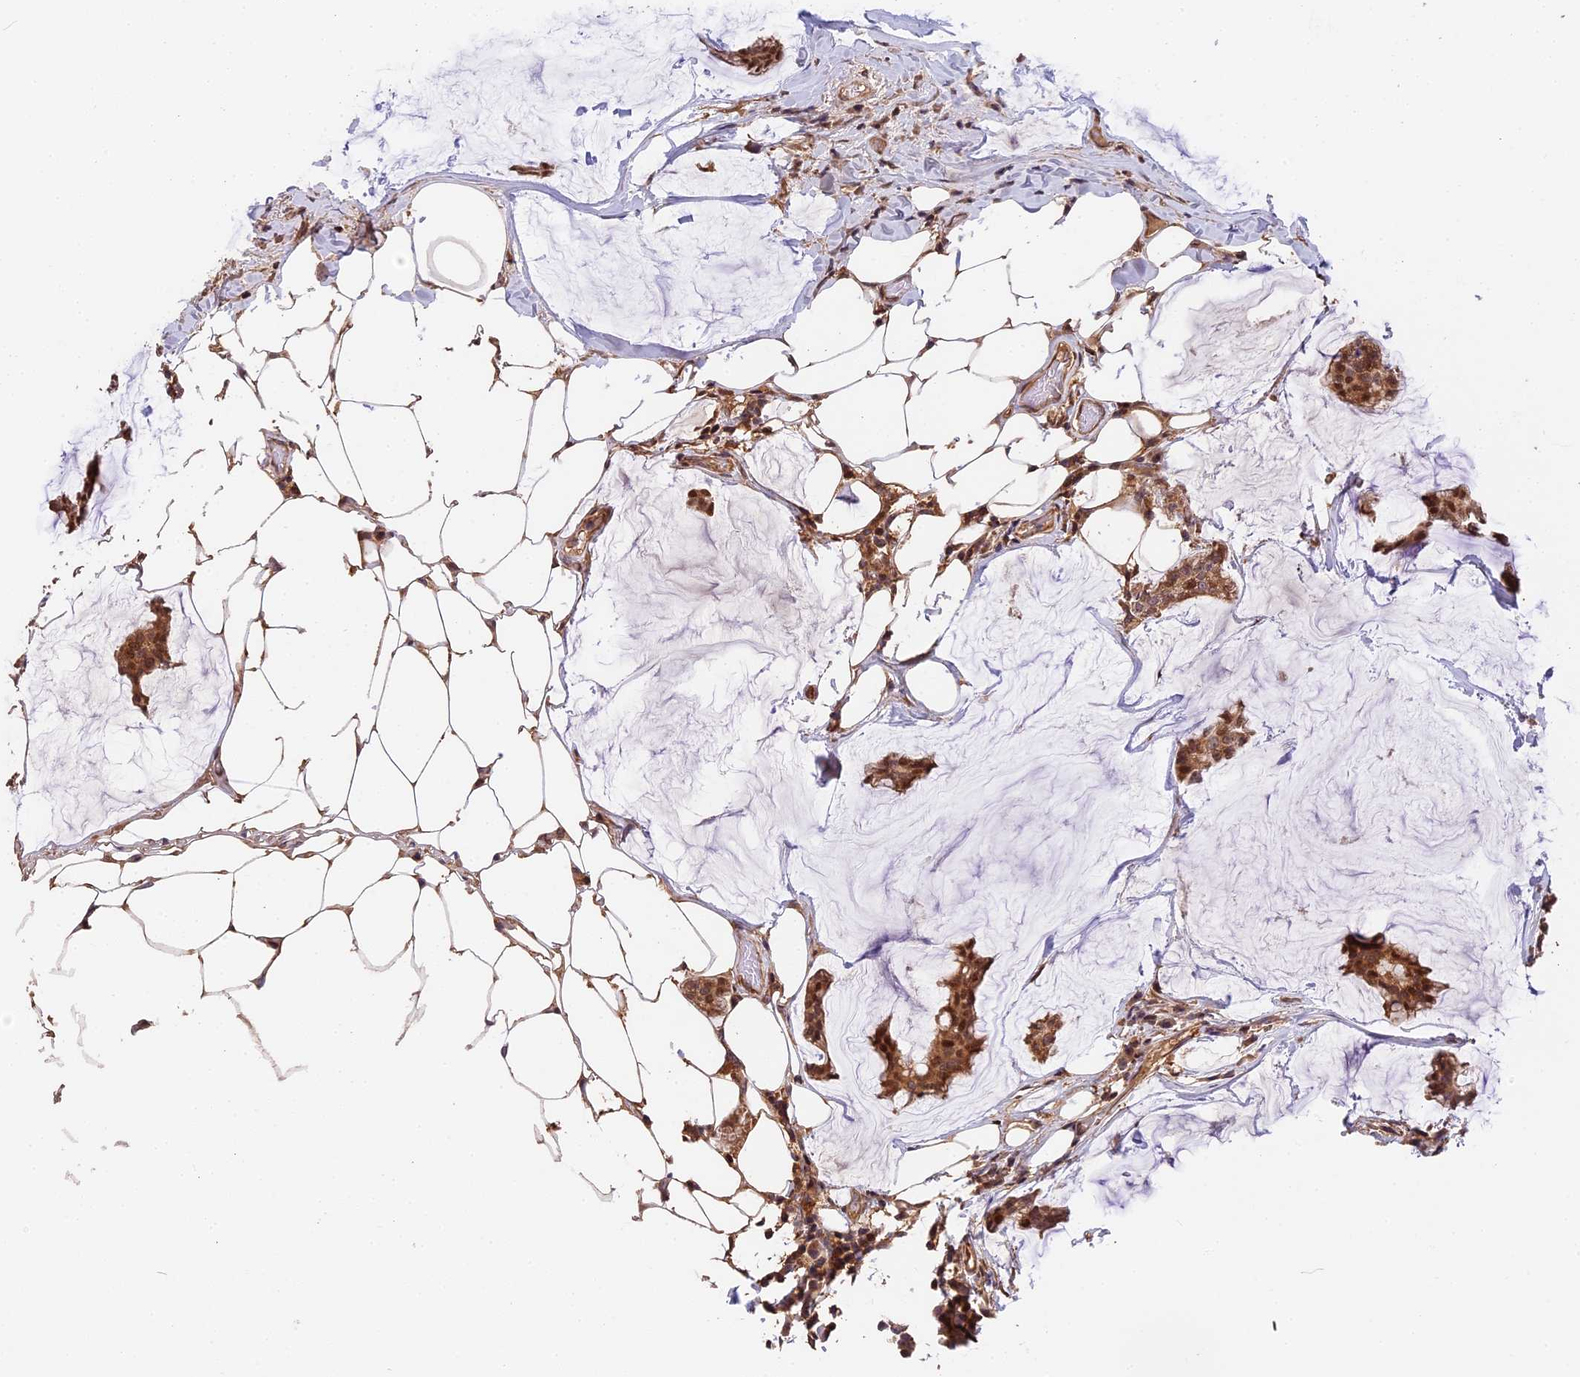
{"staining": {"intensity": "moderate", "quantity": ">75%", "location": "cytoplasmic/membranous,nuclear"}, "tissue": "breast cancer", "cell_type": "Tumor cells", "image_type": "cancer", "snomed": [{"axis": "morphology", "description": "Duct carcinoma"}, {"axis": "topography", "description": "Breast"}], "caption": "IHC staining of breast cancer (intraductal carcinoma), which demonstrates medium levels of moderate cytoplasmic/membranous and nuclear expression in approximately >75% of tumor cells indicating moderate cytoplasmic/membranous and nuclear protein positivity. The staining was performed using DAB (brown) for protein detection and nuclei were counterstained in hematoxylin (blue).", "gene": "ARHGAP17", "patient": {"sex": "female", "age": 93}}